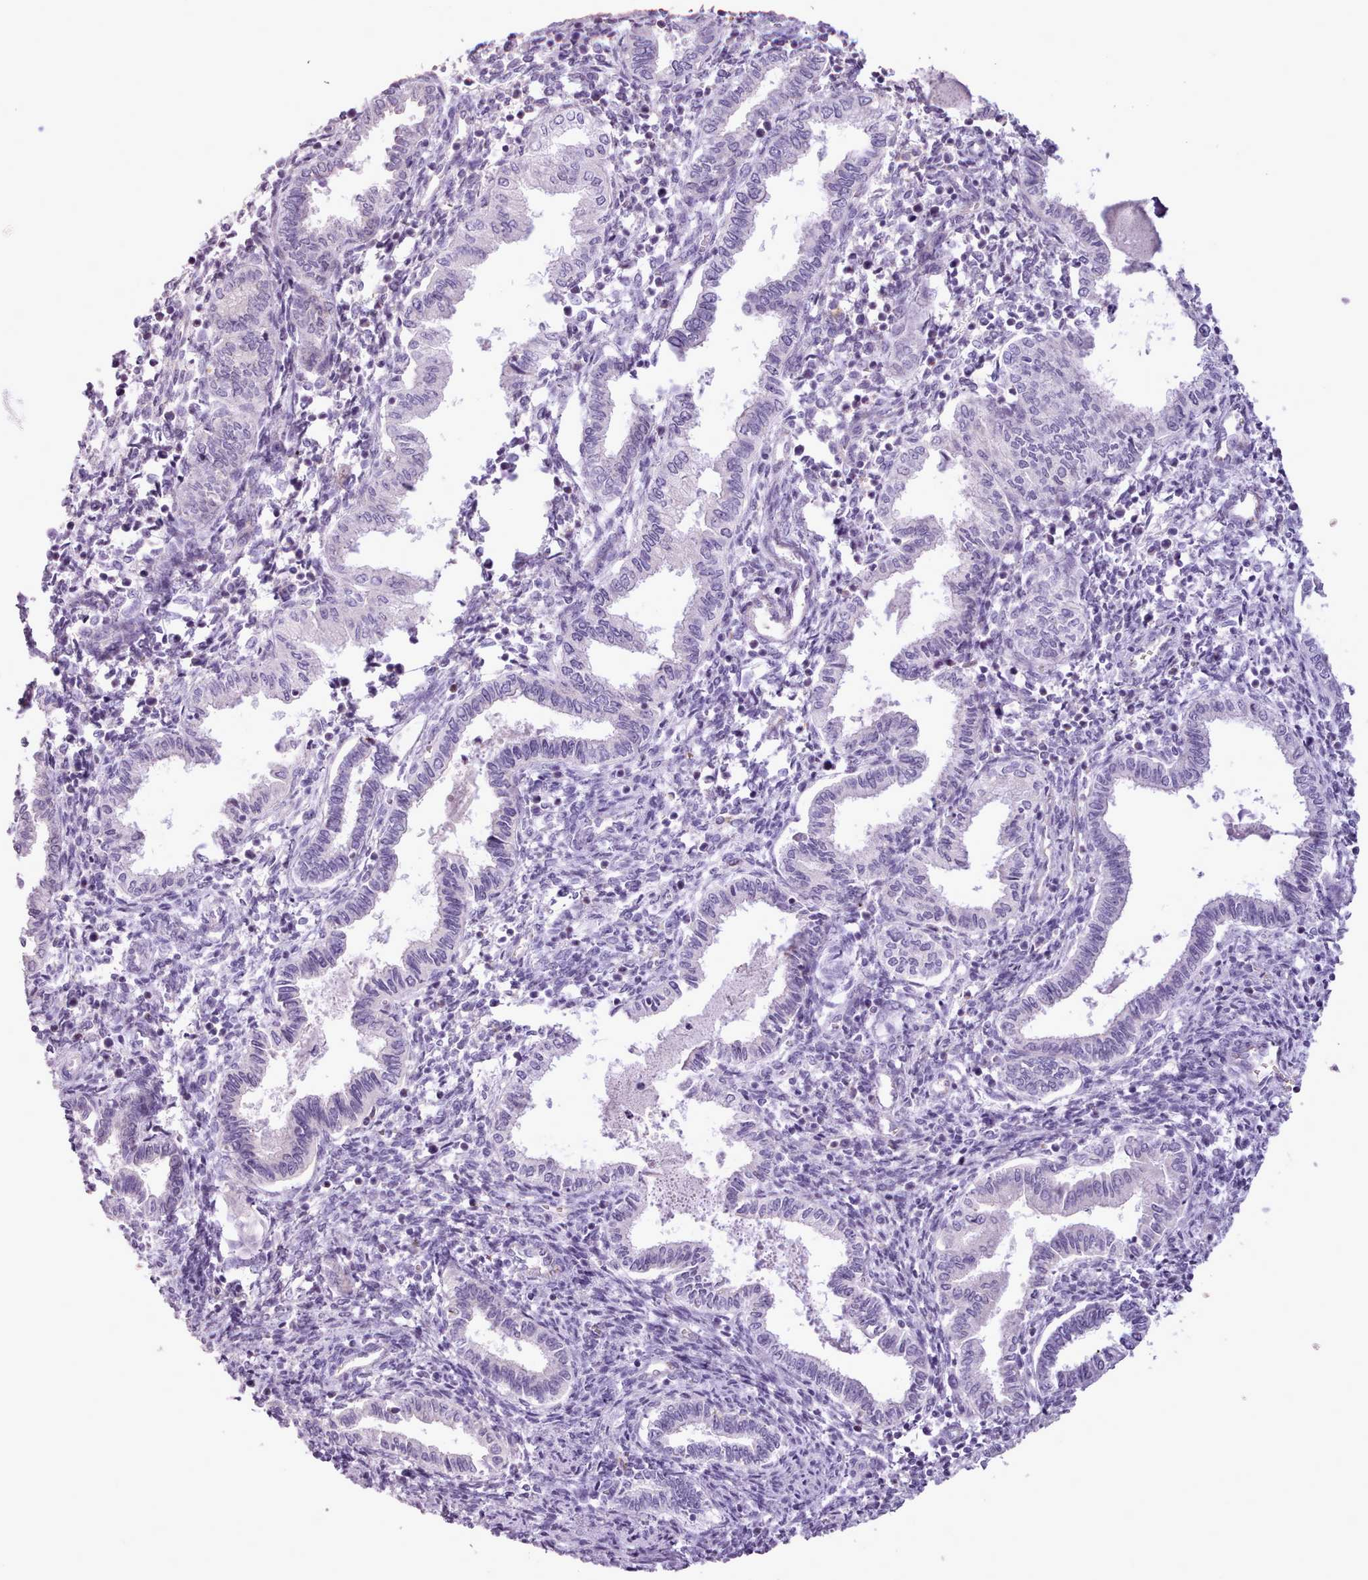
{"staining": {"intensity": "negative", "quantity": "none", "location": "none"}, "tissue": "endometrium", "cell_type": "Cells in endometrial stroma", "image_type": "normal", "snomed": [{"axis": "morphology", "description": "Normal tissue, NOS"}, {"axis": "topography", "description": "Endometrium"}], "caption": "Cells in endometrial stroma are negative for brown protein staining in benign endometrium. Brightfield microscopy of immunohistochemistry stained with DAB (3,3'-diaminobenzidine) (brown) and hematoxylin (blue), captured at high magnification.", "gene": "ATRAID", "patient": {"sex": "female", "age": 37}}